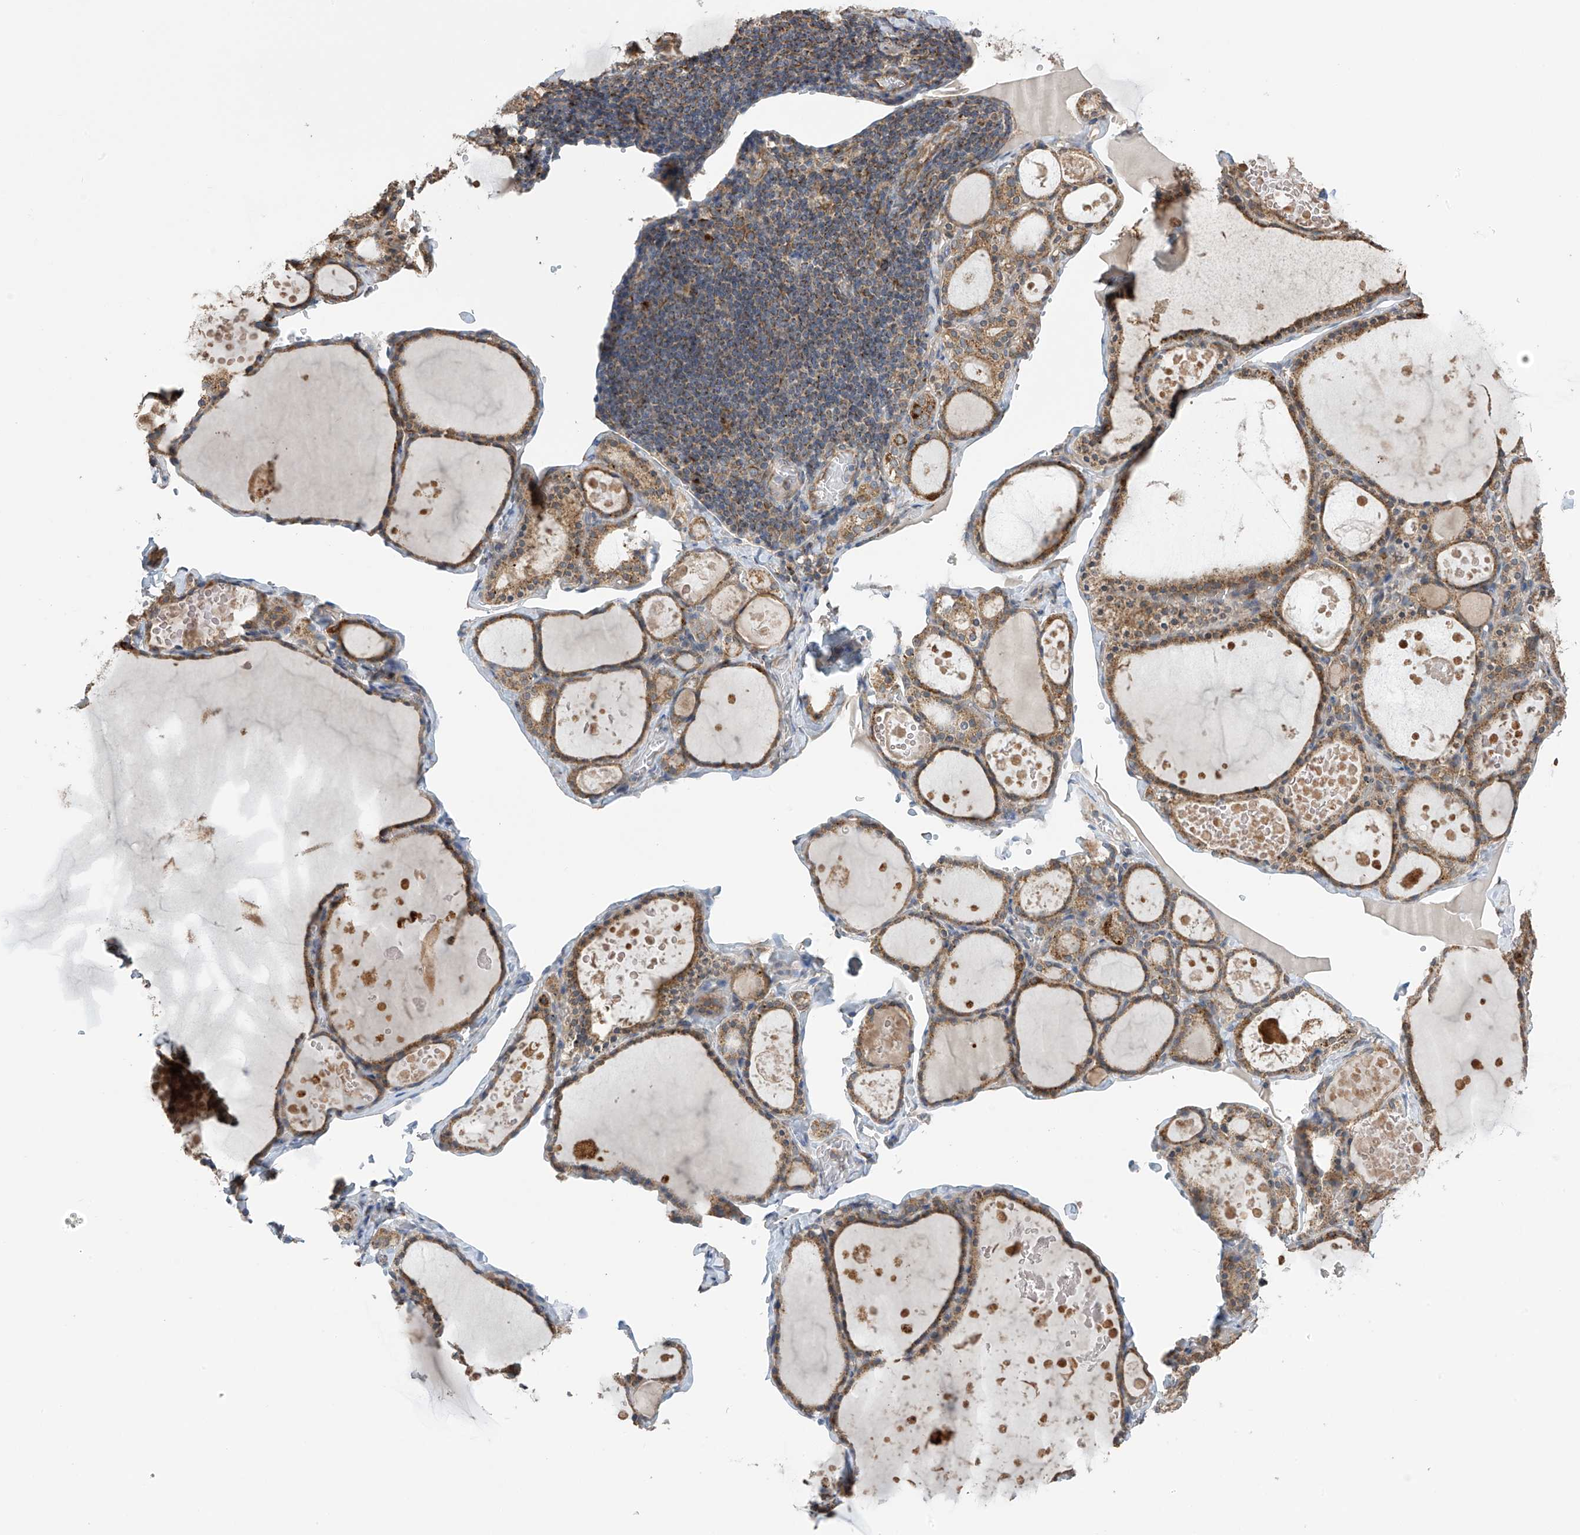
{"staining": {"intensity": "moderate", "quantity": ">75%", "location": "cytoplasmic/membranous"}, "tissue": "thyroid gland", "cell_type": "Glandular cells", "image_type": "normal", "snomed": [{"axis": "morphology", "description": "Normal tissue, NOS"}, {"axis": "topography", "description": "Thyroid gland"}], "caption": "Thyroid gland stained with a brown dye shows moderate cytoplasmic/membranous positive expression in approximately >75% of glandular cells.", "gene": "PNPT1", "patient": {"sex": "male", "age": 56}}